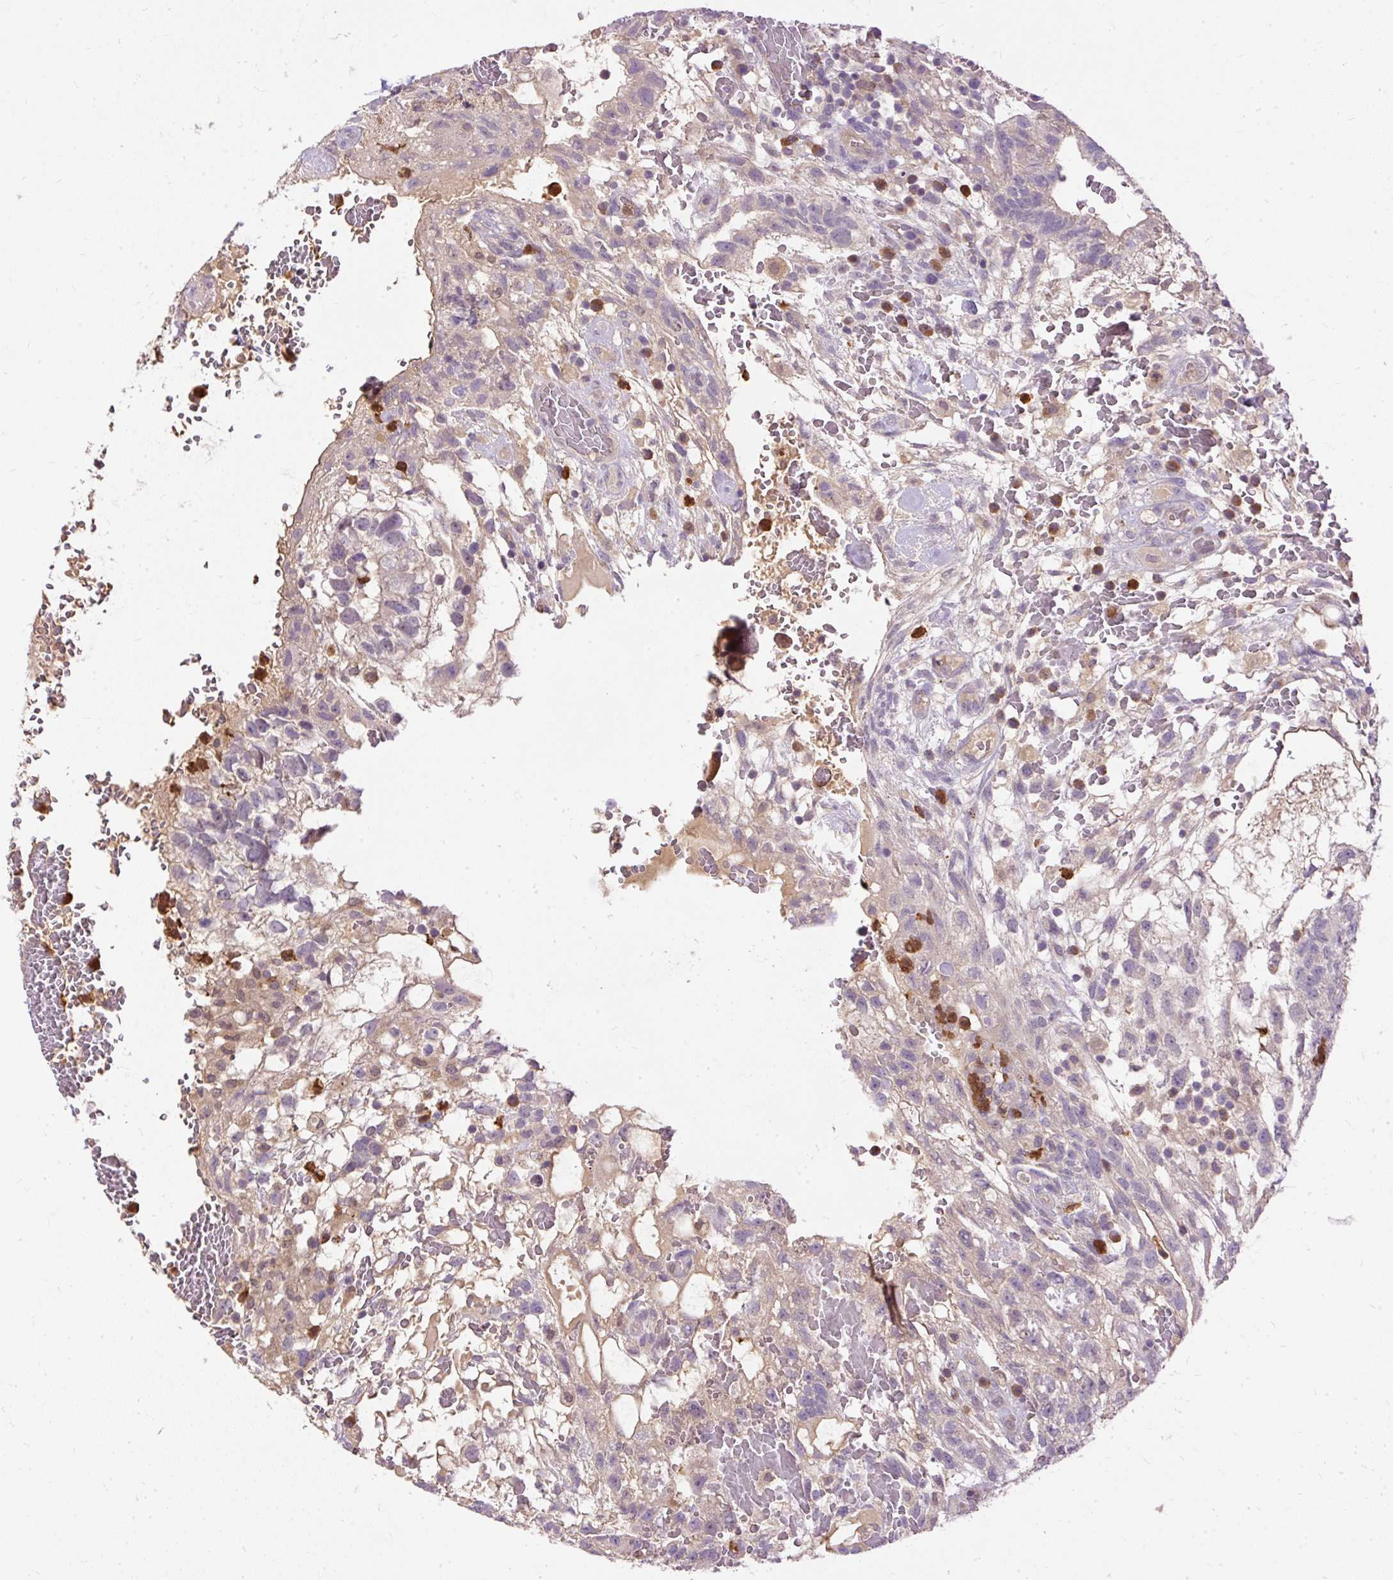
{"staining": {"intensity": "weak", "quantity": "<25%", "location": "cytoplasmic/membranous"}, "tissue": "testis cancer", "cell_type": "Tumor cells", "image_type": "cancer", "snomed": [{"axis": "morphology", "description": "Normal tissue, NOS"}, {"axis": "morphology", "description": "Carcinoma, Embryonal, NOS"}, {"axis": "topography", "description": "Testis"}], "caption": "DAB immunohistochemical staining of embryonal carcinoma (testis) displays no significant positivity in tumor cells.", "gene": "CTTNBP2", "patient": {"sex": "male", "age": 32}}